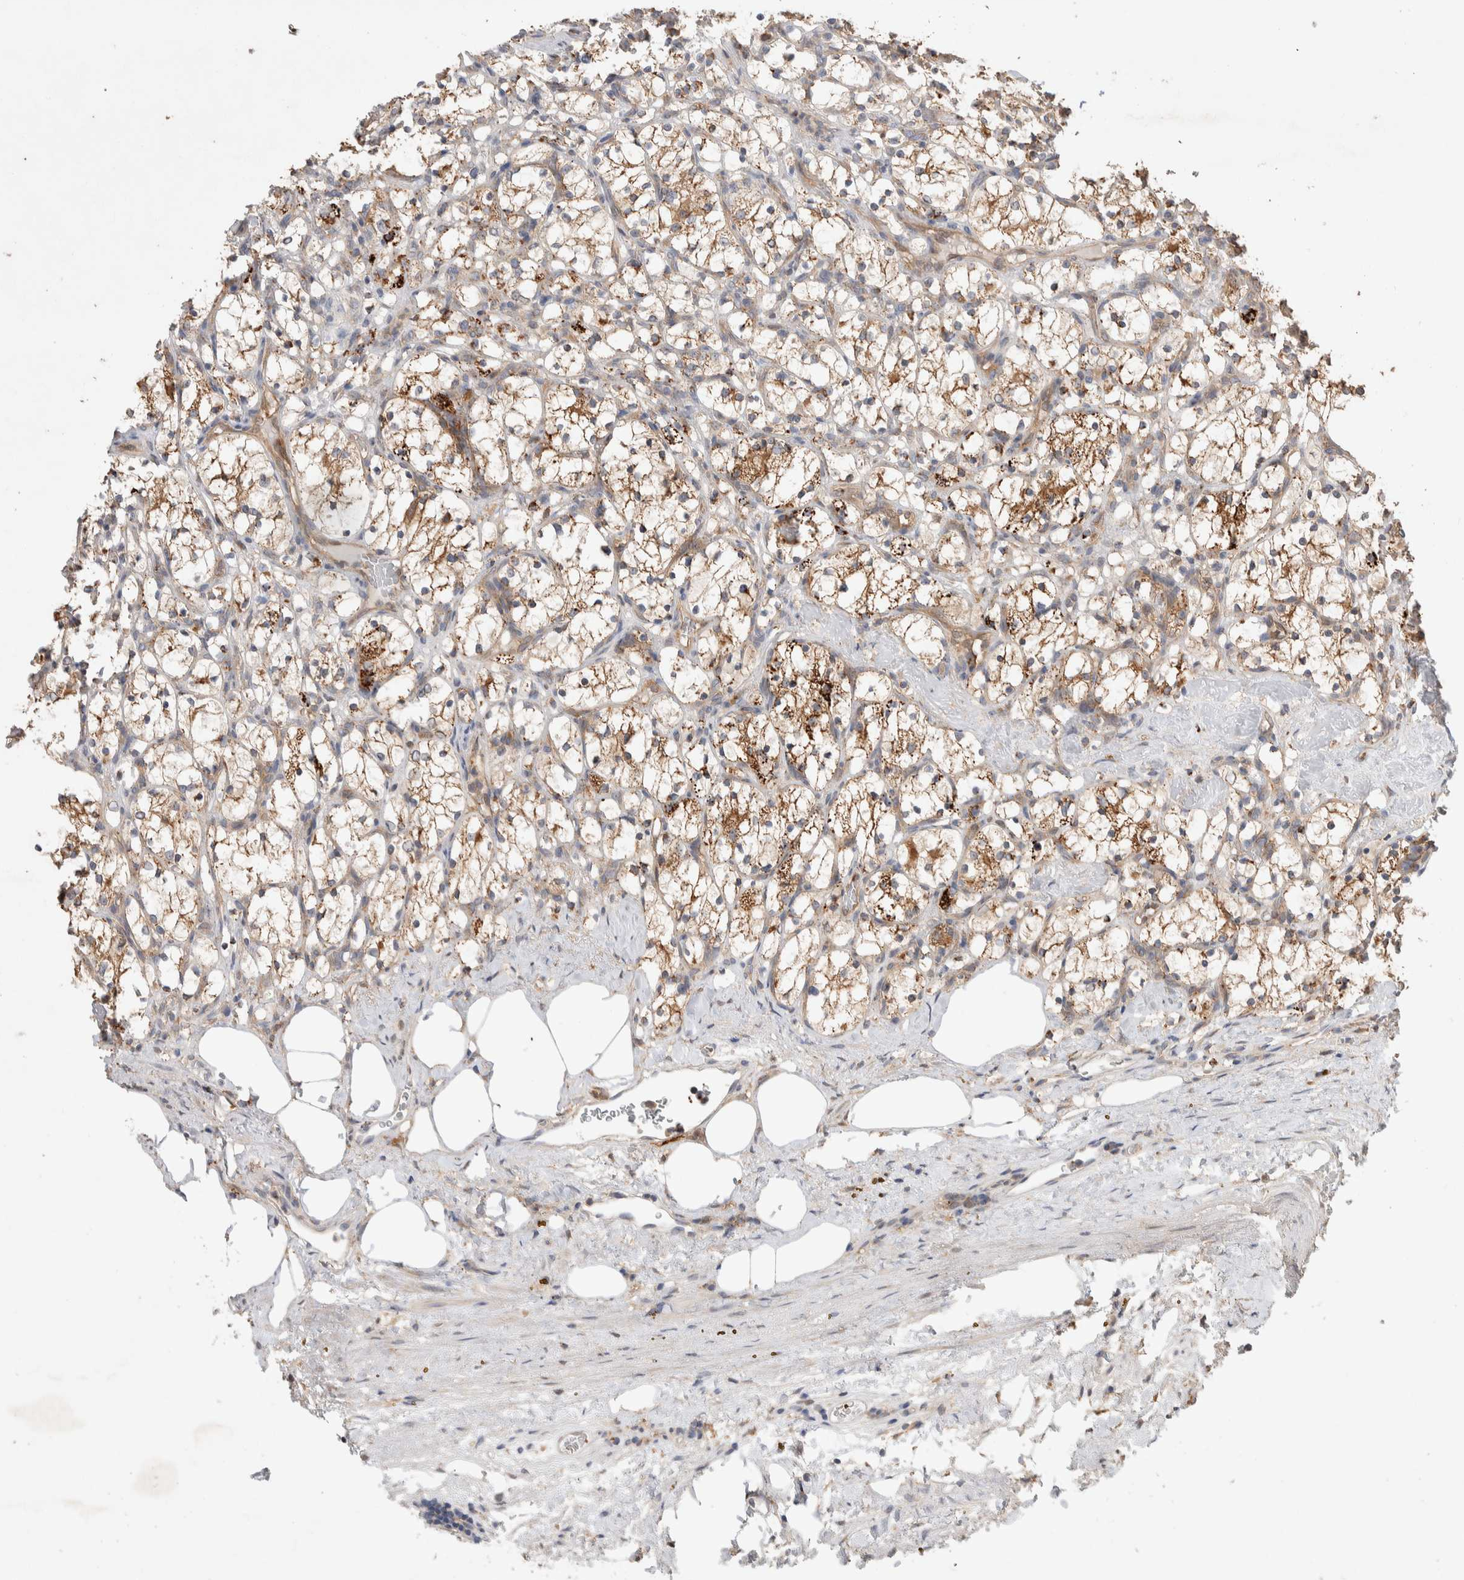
{"staining": {"intensity": "moderate", "quantity": ">75%", "location": "cytoplasmic/membranous"}, "tissue": "renal cancer", "cell_type": "Tumor cells", "image_type": "cancer", "snomed": [{"axis": "morphology", "description": "Adenocarcinoma, NOS"}, {"axis": "topography", "description": "Kidney"}], "caption": "Adenocarcinoma (renal) stained with a protein marker shows moderate staining in tumor cells.", "gene": "DEPTOR", "patient": {"sex": "female", "age": 69}}